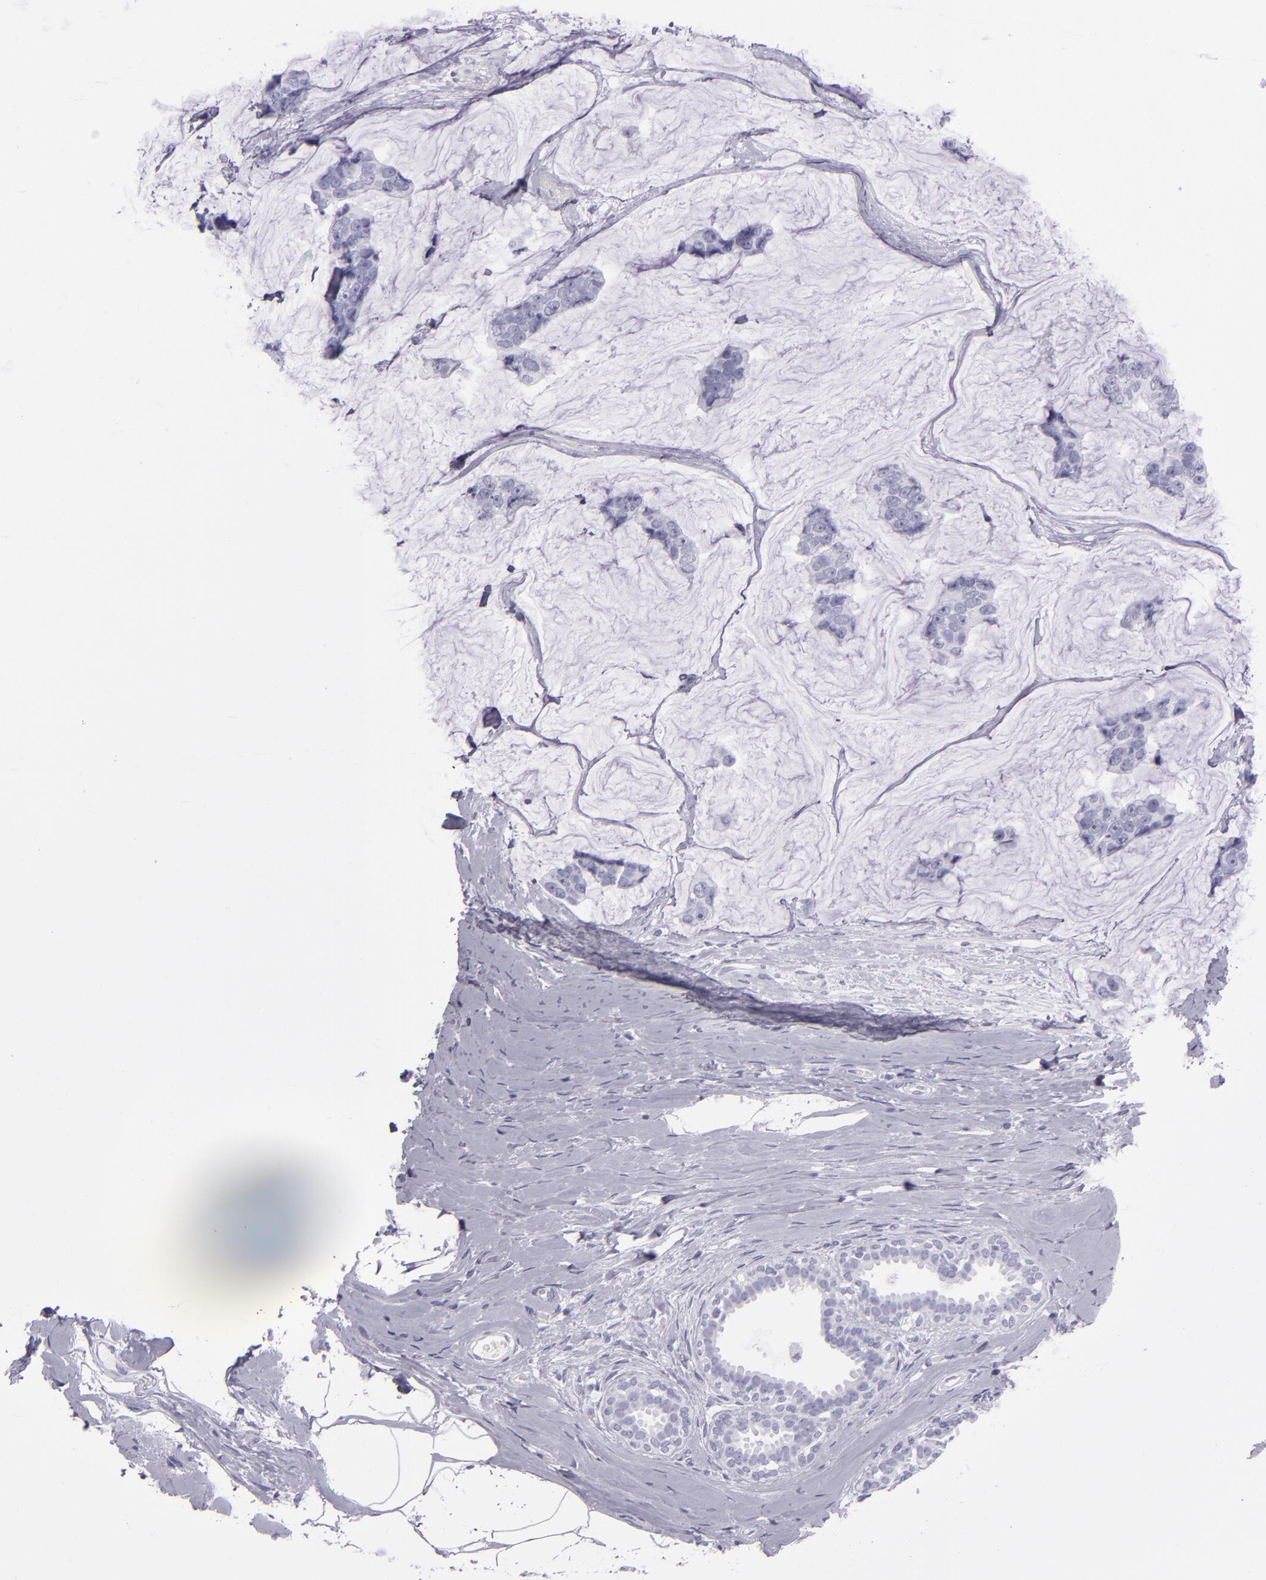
{"staining": {"intensity": "negative", "quantity": "none", "location": "none"}, "tissue": "breast cancer", "cell_type": "Tumor cells", "image_type": "cancer", "snomed": [{"axis": "morphology", "description": "Normal tissue, NOS"}, {"axis": "morphology", "description": "Duct carcinoma"}, {"axis": "topography", "description": "Breast"}], "caption": "DAB (3,3'-diaminobenzidine) immunohistochemical staining of human breast intraductal carcinoma exhibits no significant positivity in tumor cells. (Immunohistochemistry, brightfield microscopy, high magnification).", "gene": "CR2", "patient": {"sex": "female", "age": 50}}